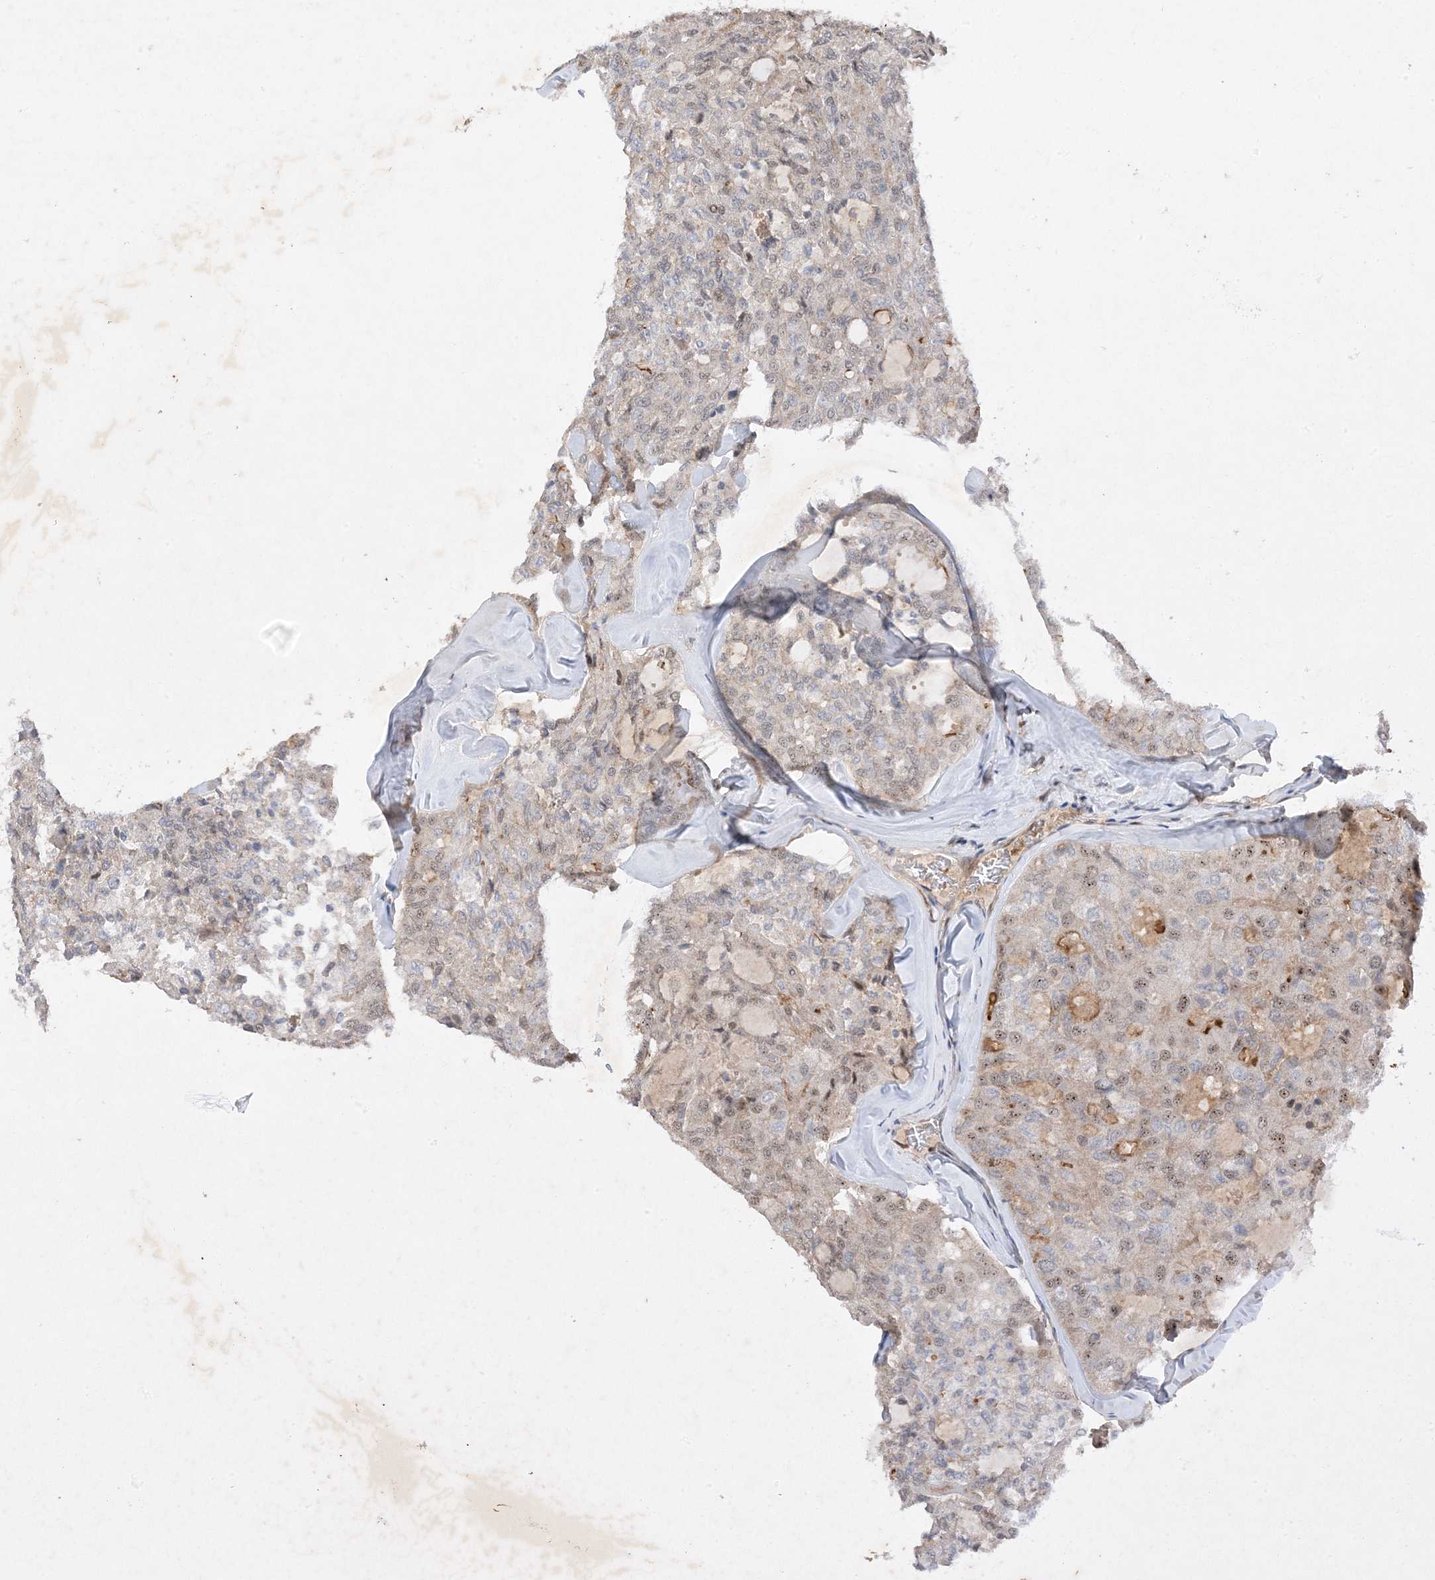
{"staining": {"intensity": "moderate", "quantity": "<25%", "location": "nuclear"}, "tissue": "thyroid cancer", "cell_type": "Tumor cells", "image_type": "cancer", "snomed": [{"axis": "morphology", "description": "Follicular adenoma carcinoma, NOS"}, {"axis": "topography", "description": "Thyroid gland"}], "caption": "Moderate nuclear expression for a protein is seen in approximately <25% of tumor cells of thyroid follicular adenoma carcinoma using immunohistochemistry.", "gene": "MAST3", "patient": {"sex": "male", "age": 75}}